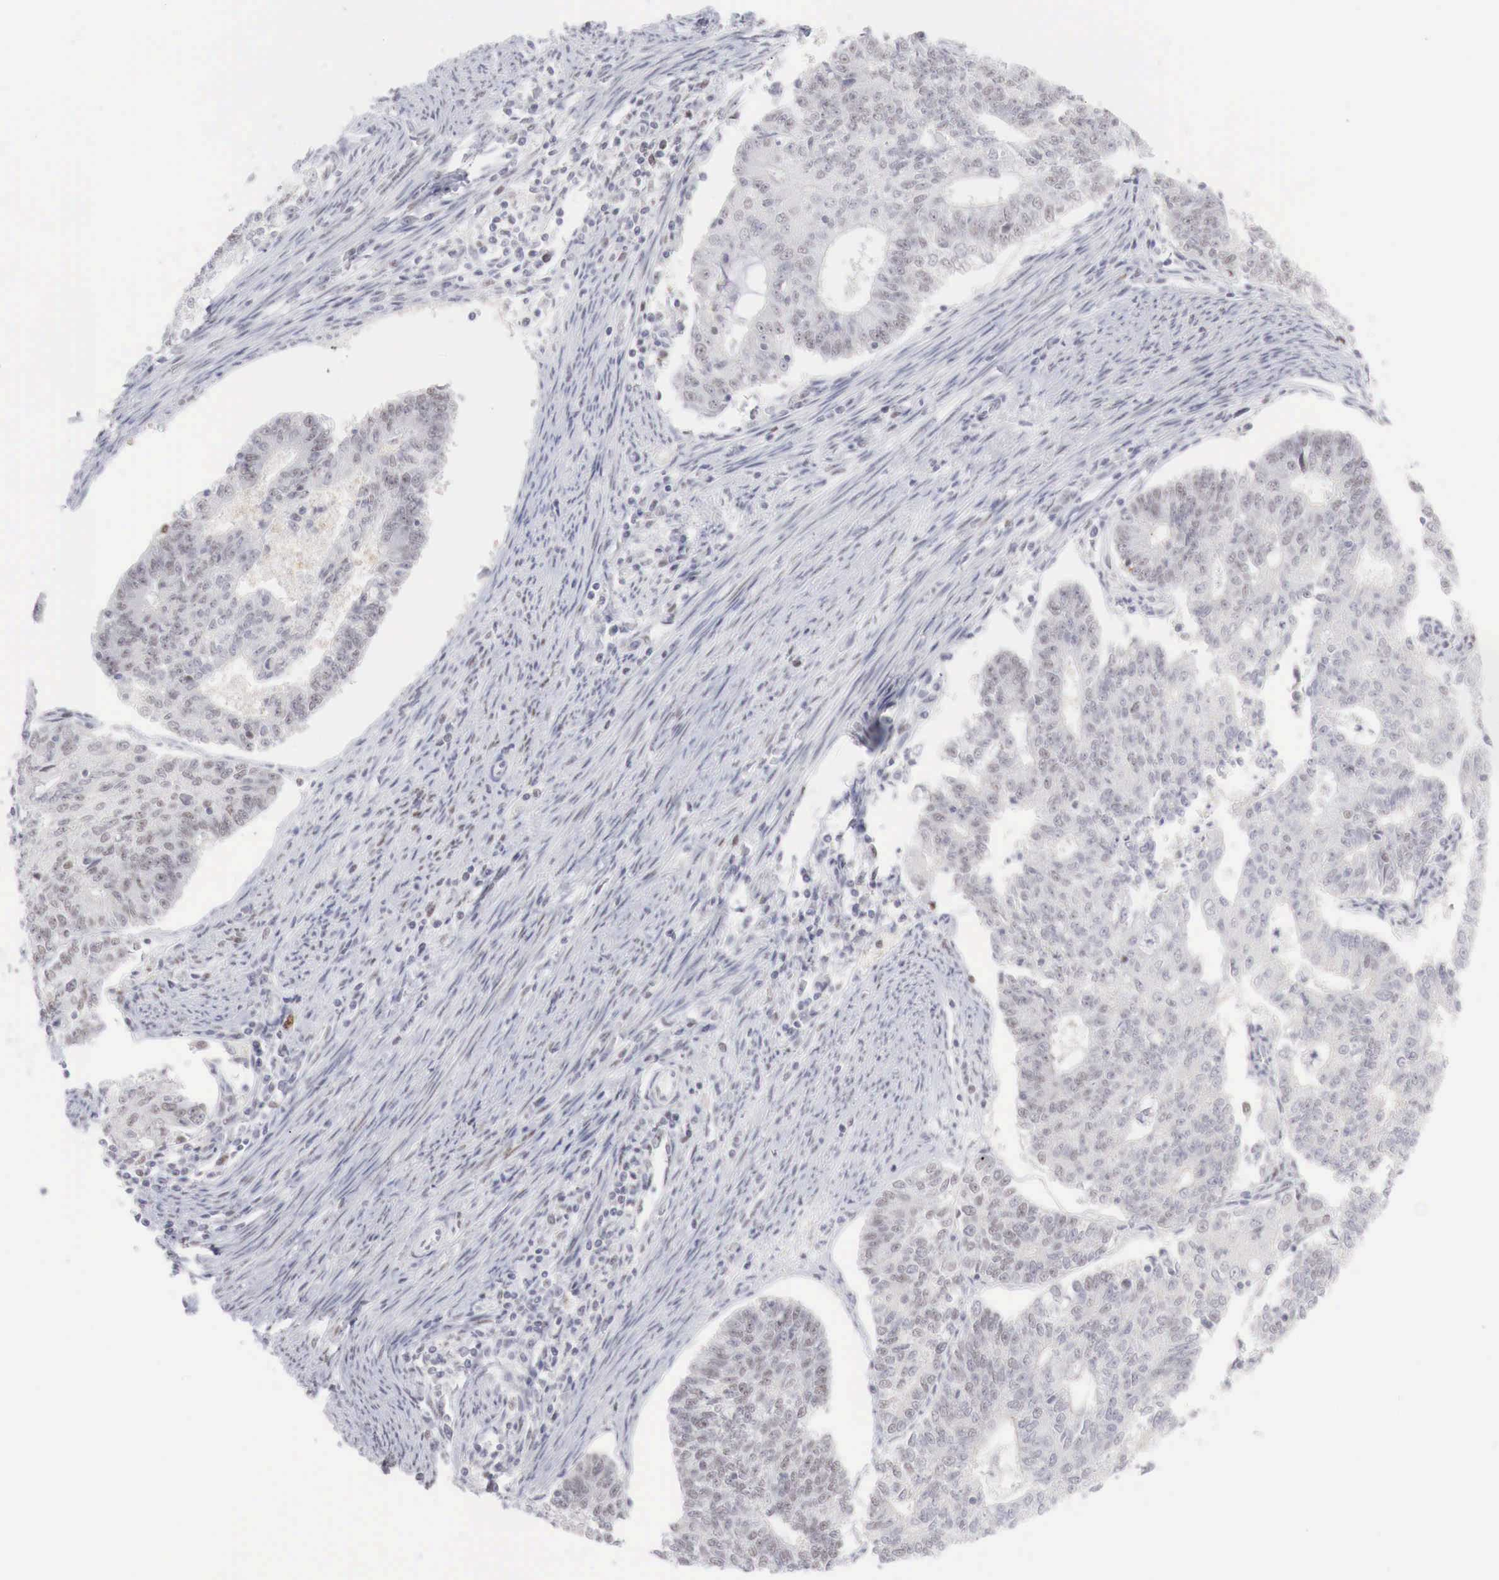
{"staining": {"intensity": "weak", "quantity": "<25%", "location": "nuclear"}, "tissue": "endometrial cancer", "cell_type": "Tumor cells", "image_type": "cancer", "snomed": [{"axis": "morphology", "description": "Adenocarcinoma, NOS"}, {"axis": "topography", "description": "Endometrium"}], "caption": "Immunohistochemistry of endometrial adenocarcinoma demonstrates no staining in tumor cells.", "gene": "FOXP2", "patient": {"sex": "female", "age": 56}}